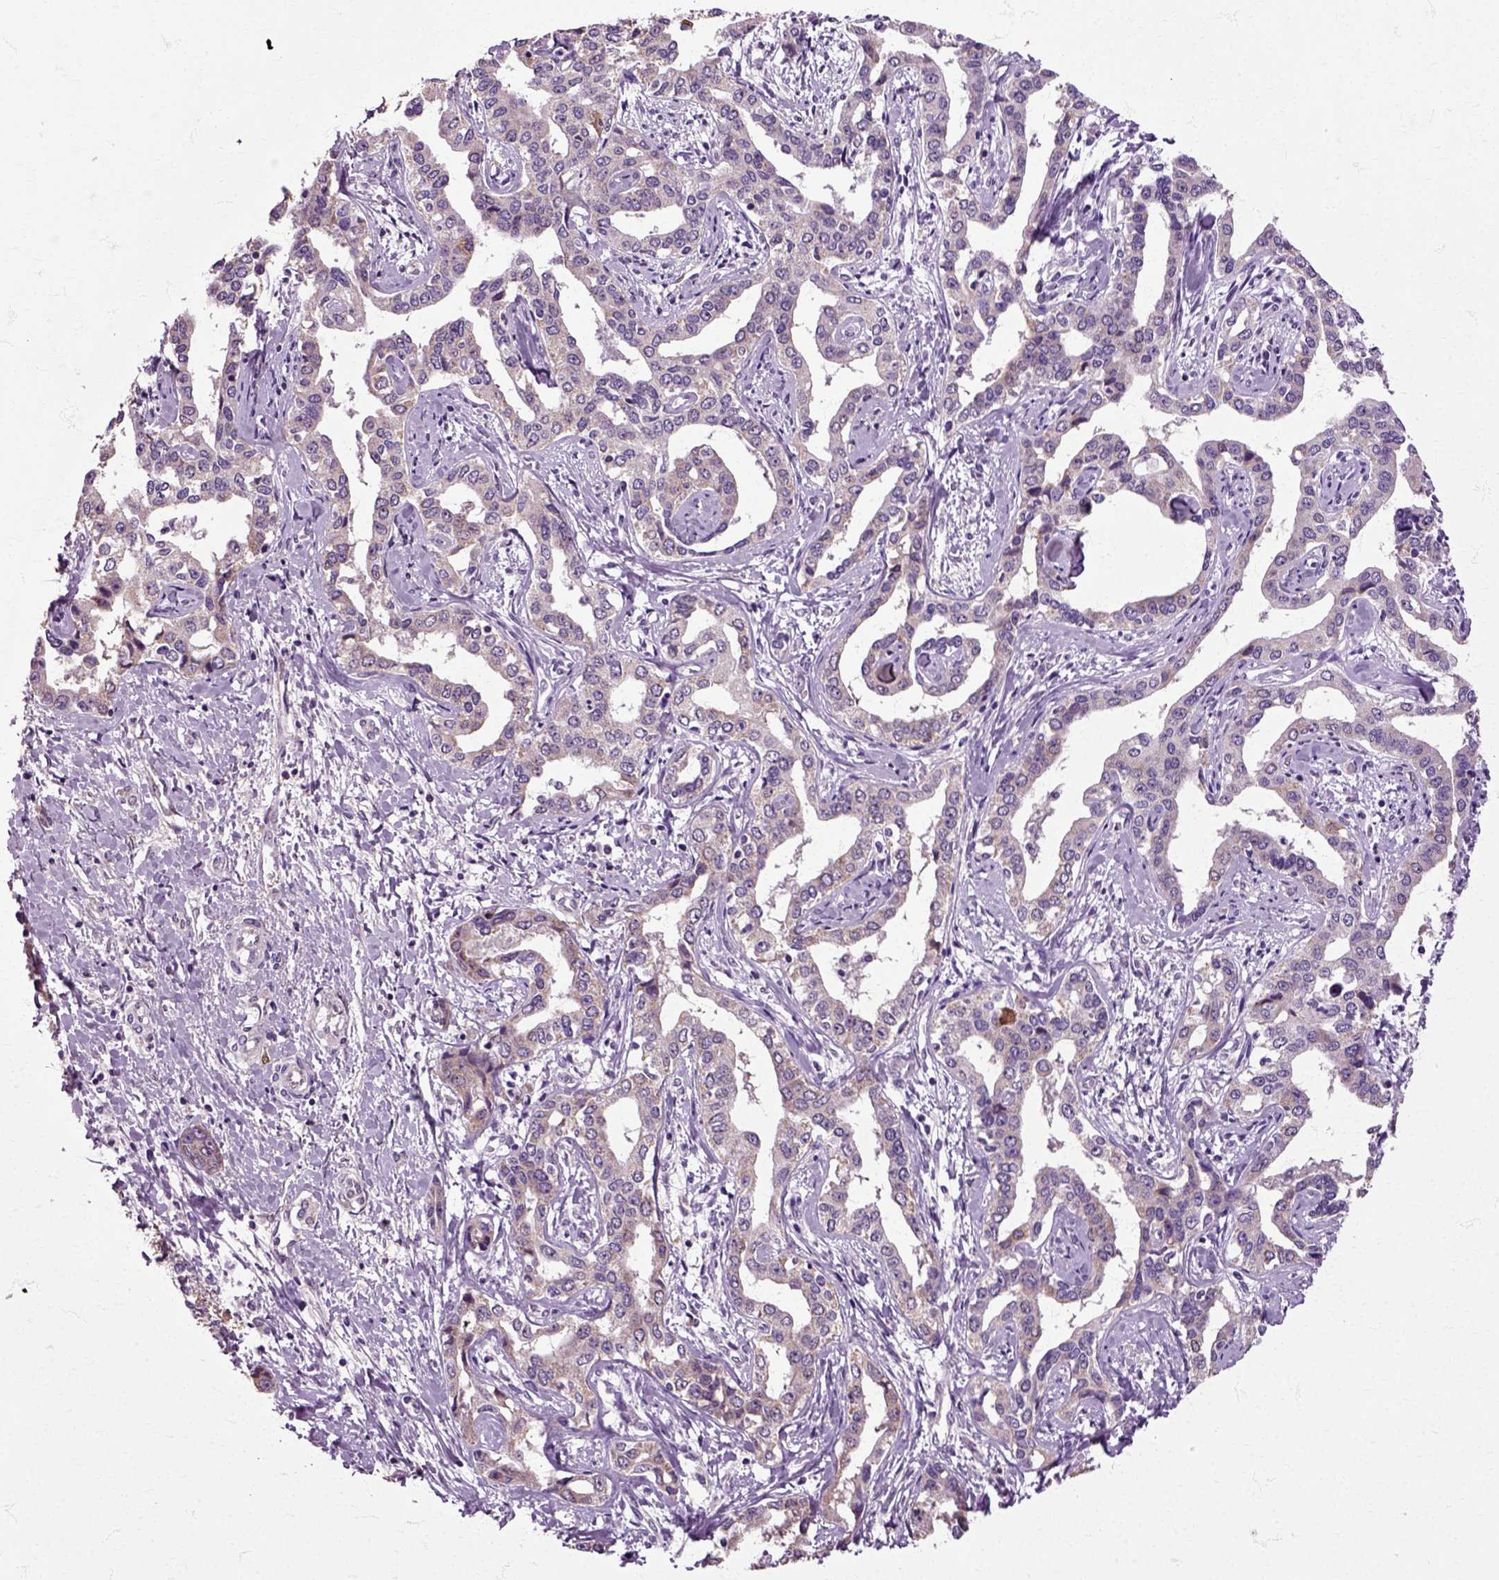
{"staining": {"intensity": "moderate", "quantity": "<25%", "location": "cytoplasmic/membranous"}, "tissue": "liver cancer", "cell_type": "Tumor cells", "image_type": "cancer", "snomed": [{"axis": "morphology", "description": "Cholangiocarcinoma"}, {"axis": "topography", "description": "Liver"}], "caption": "Immunohistochemical staining of human cholangiocarcinoma (liver) shows low levels of moderate cytoplasmic/membranous protein staining in about <25% of tumor cells. Immunohistochemistry stains the protein of interest in brown and the nuclei are stained blue.", "gene": "HSPA2", "patient": {"sex": "male", "age": 59}}